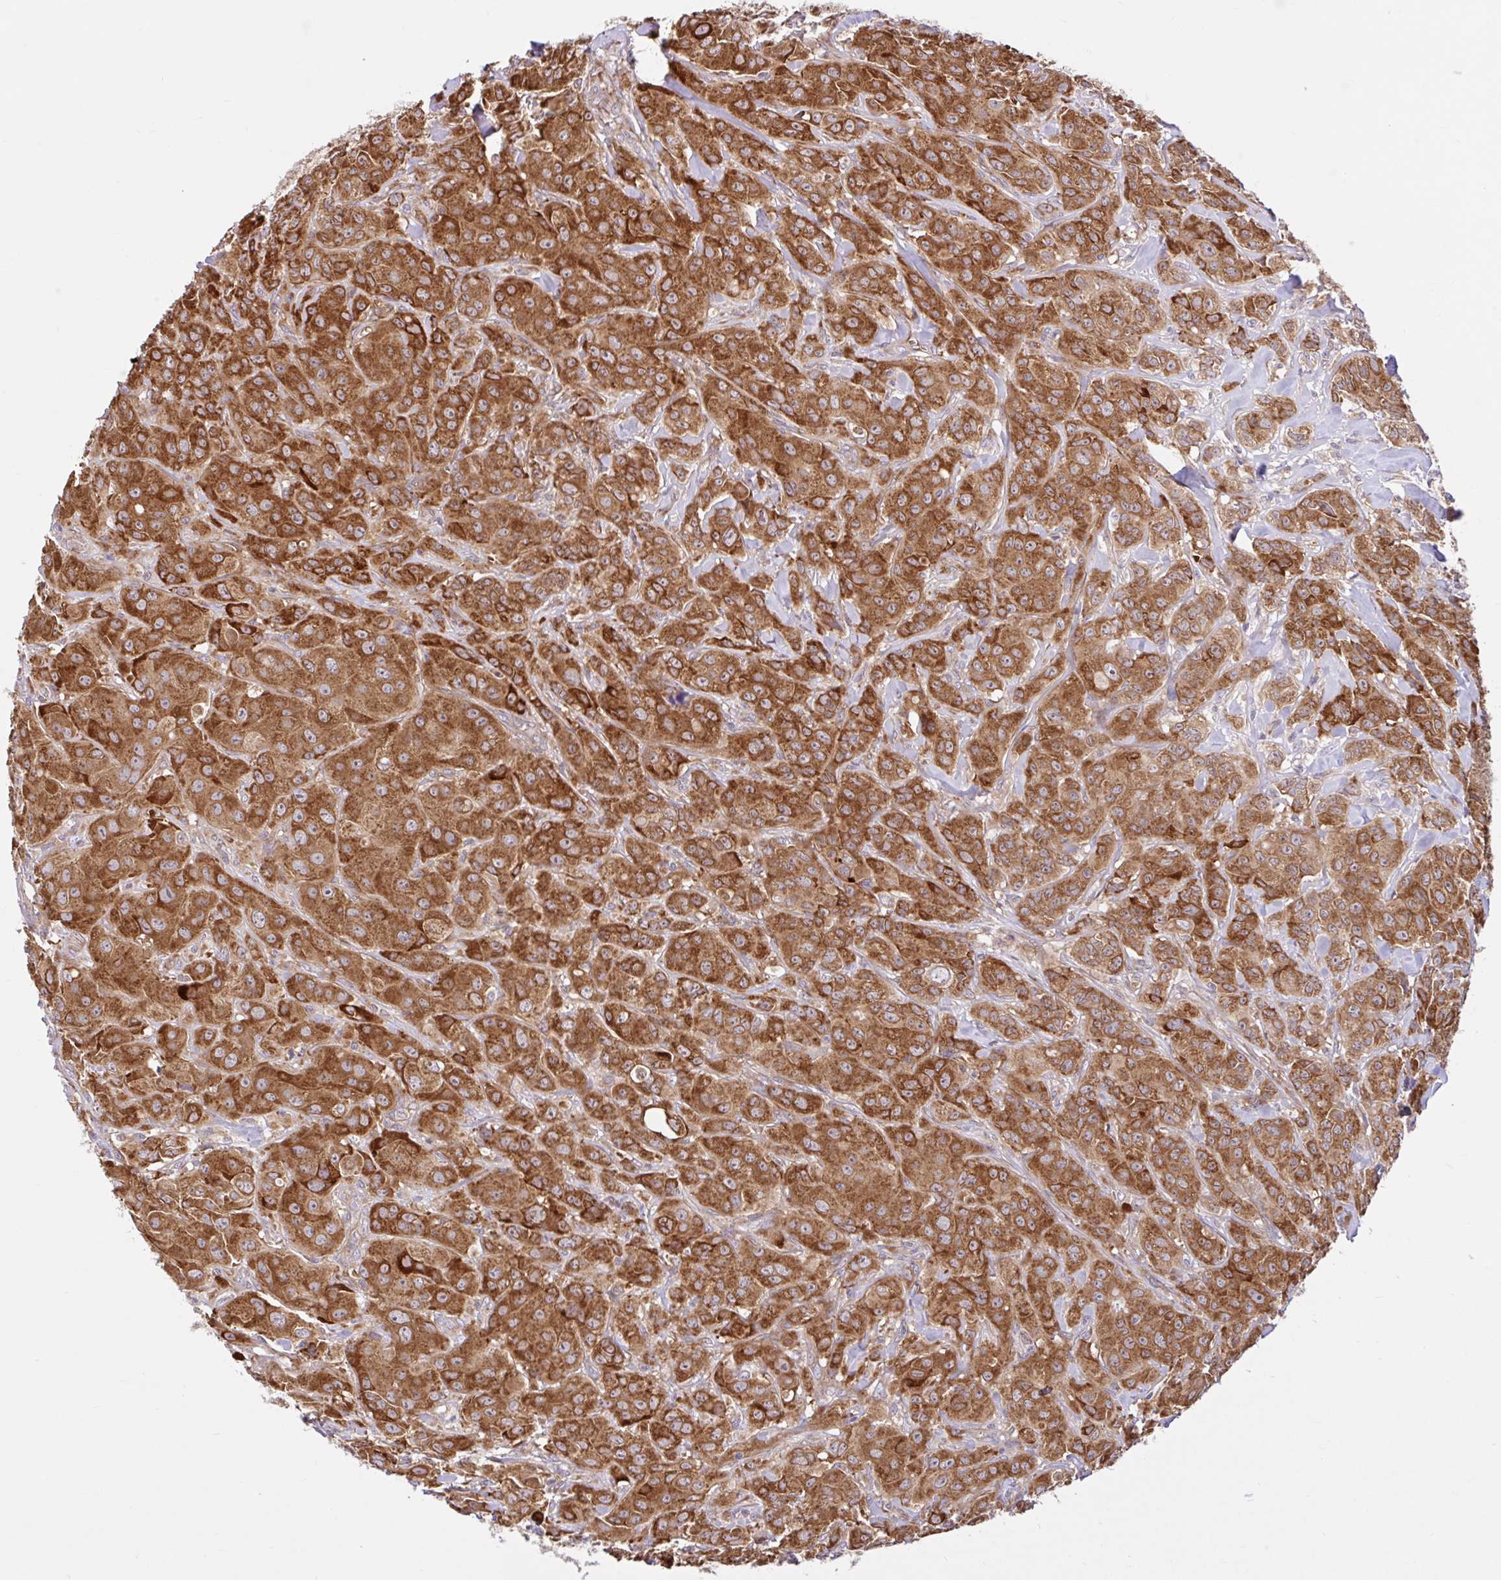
{"staining": {"intensity": "strong", "quantity": ">75%", "location": "cytoplasmic/membranous"}, "tissue": "breast cancer", "cell_type": "Tumor cells", "image_type": "cancer", "snomed": [{"axis": "morphology", "description": "Normal tissue, NOS"}, {"axis": "morphology", "description": "Duct carcinoma"}, {"axis": "topography", "description": "Breast"}], "caption": "Breast invasive ductal carcinoma stained with IHC demonstrates strong cytoplasmic/membranous positivity in about >75% of tumor cells. (IHC, brightfield microscopy, high magnification).", "gene": "NTPCR", "patient": {"sex": "female", "age": 43}}